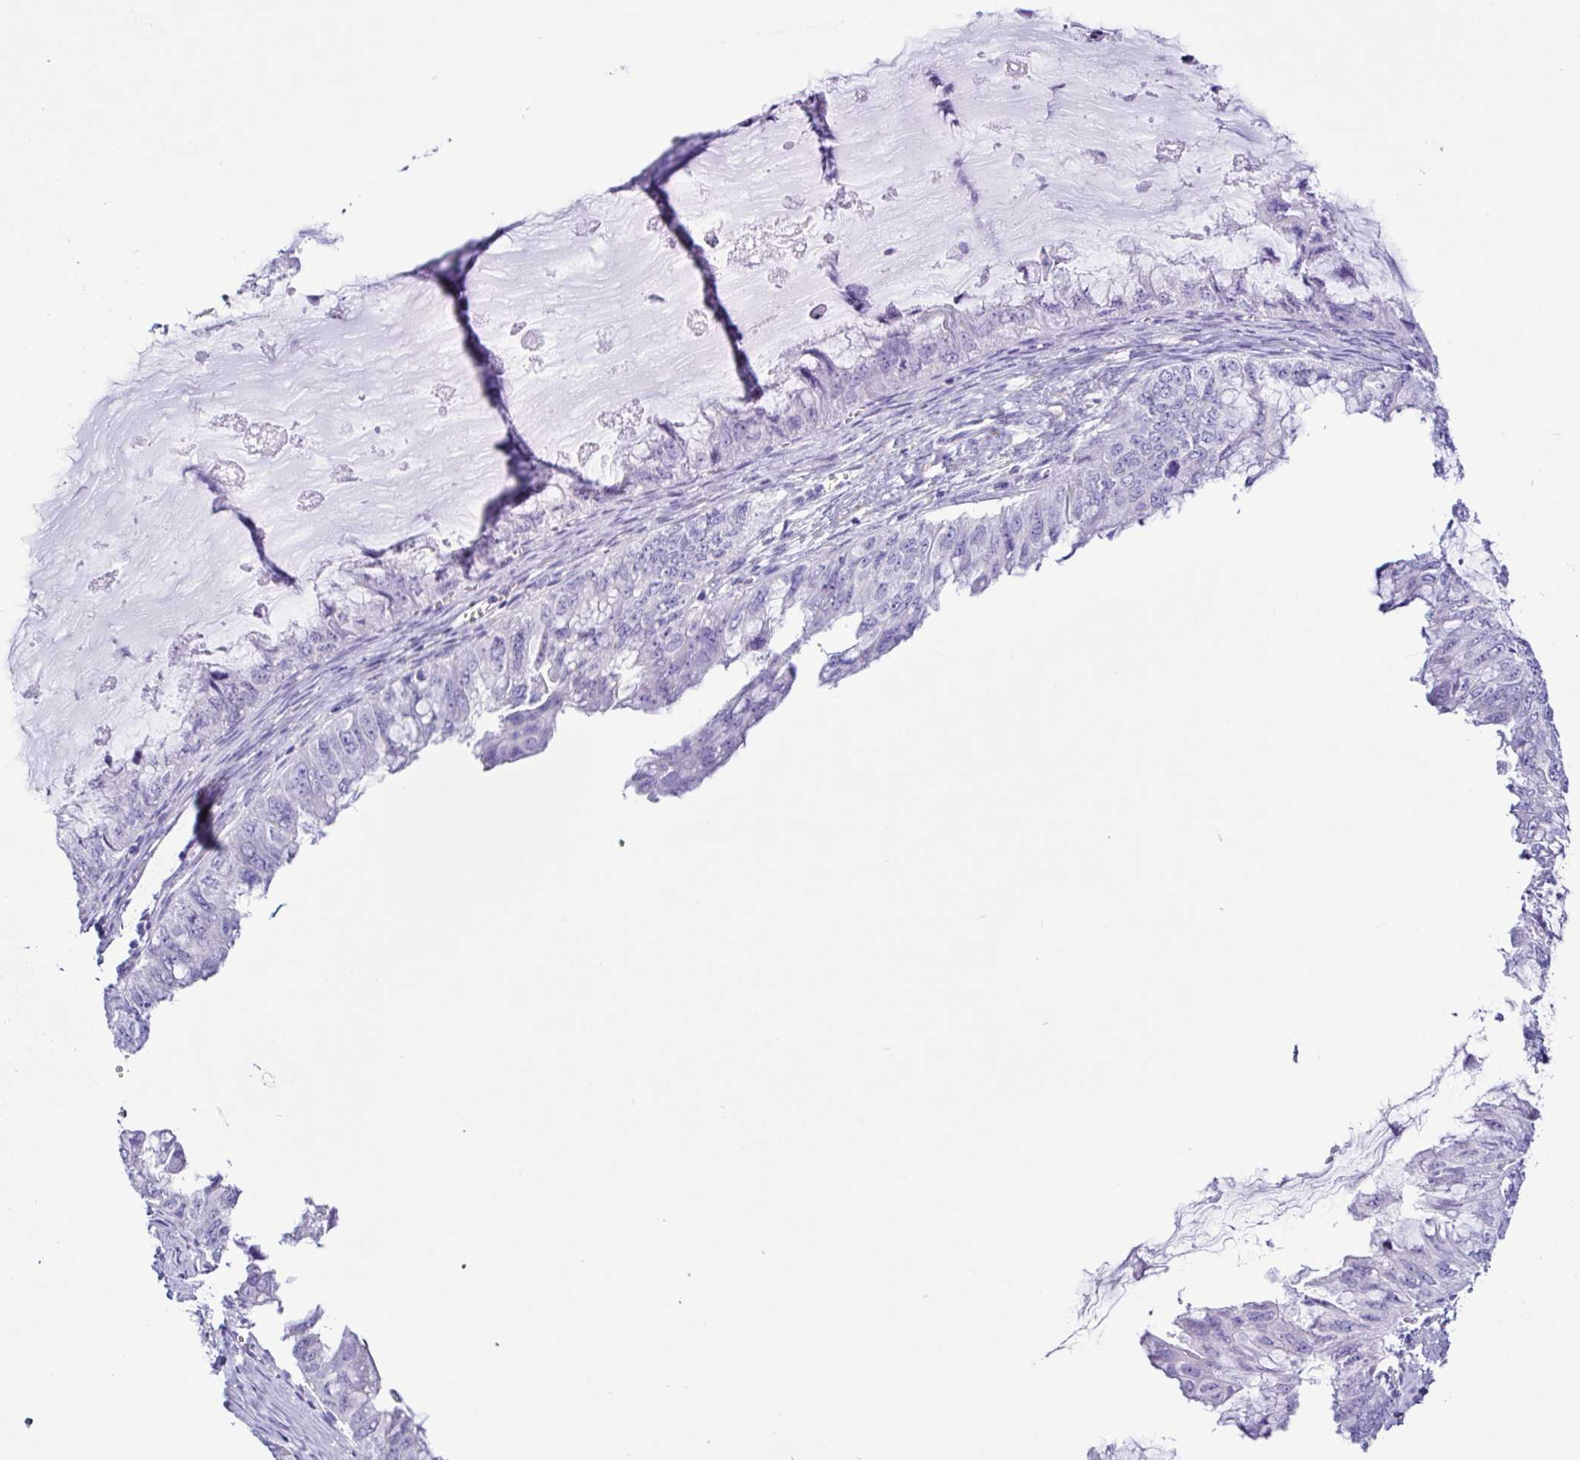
{"staining": {"intensity": "negative", "quantity": "none", "location": "none"}, "tissue": "ovarian cancer", "cell_type": "Tumor cells", "image_type": "cancer", "snomed": [{"axis": "morphology", "description": "Cystadenocarcinoma, mucinous, NOS"}, {"axis": "topography", "description": "Ovary"}], "caption": "A photomicrograph of human ovarian mucinous cystadenocarcinoma is negative for staining in tumor cells. (DAB (3,3'-diaminobenzidine) immunohistochemistry, high magnification).", "gene": "PIGF", "patient": {"sex": "female", "age": 72}}